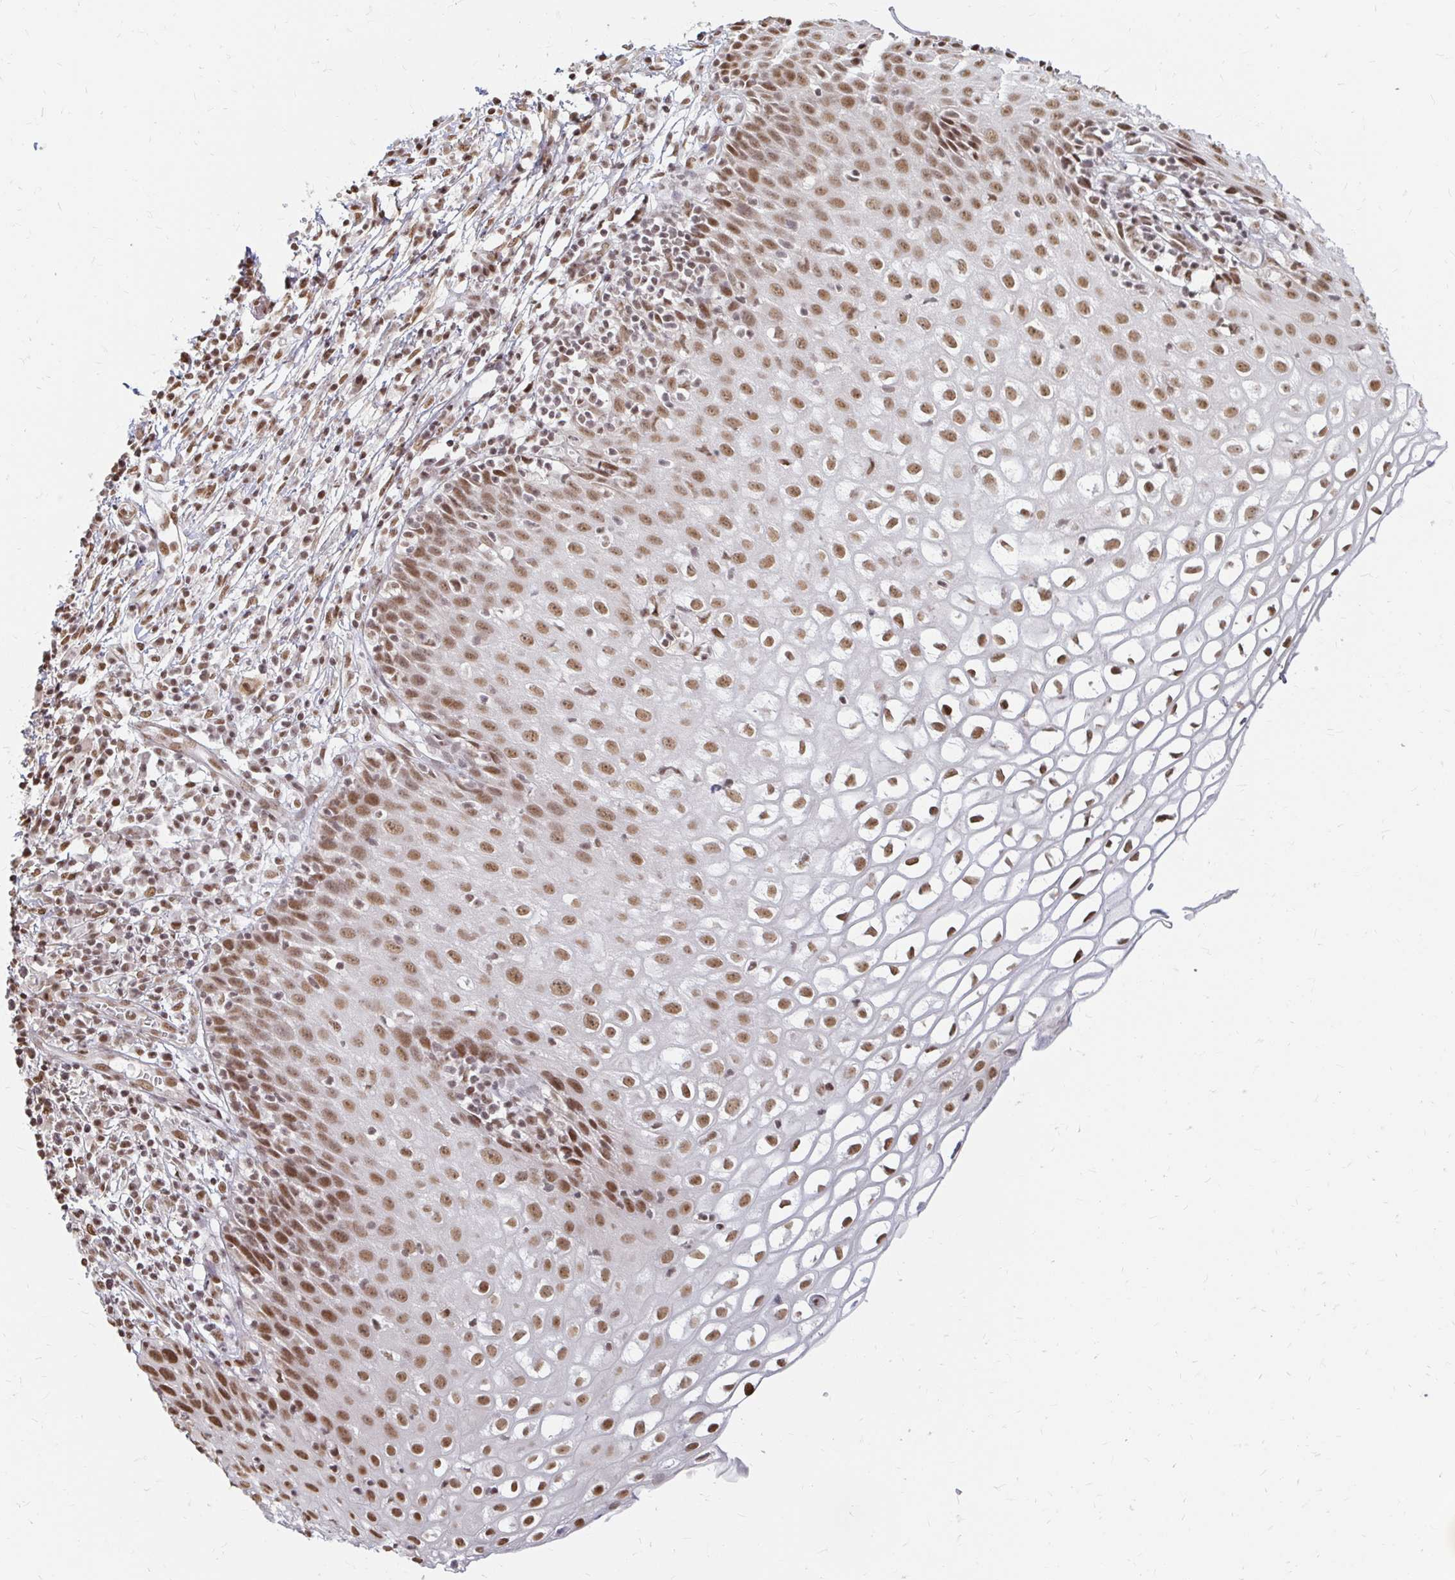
{"staining": {"intensity": "moderate", "quantity": ">75%", "location": "nuclear"}, "tissue": "cervix", "cell_type": "Glandular cells", "image_type": "normal", "snomed": [{"axis": "morphology", "description": "Normal tissue, NOS"}, {"axis": "topography", "description": "Cervix"}], "caption": "Moderate nuclear staining for a protein is present in approximately >75% of glandular cells of normal cervix using immunohistochemistry (IHC).", "gene": "HNRNPU", "patient": {"sex": "female", "age": 36}}